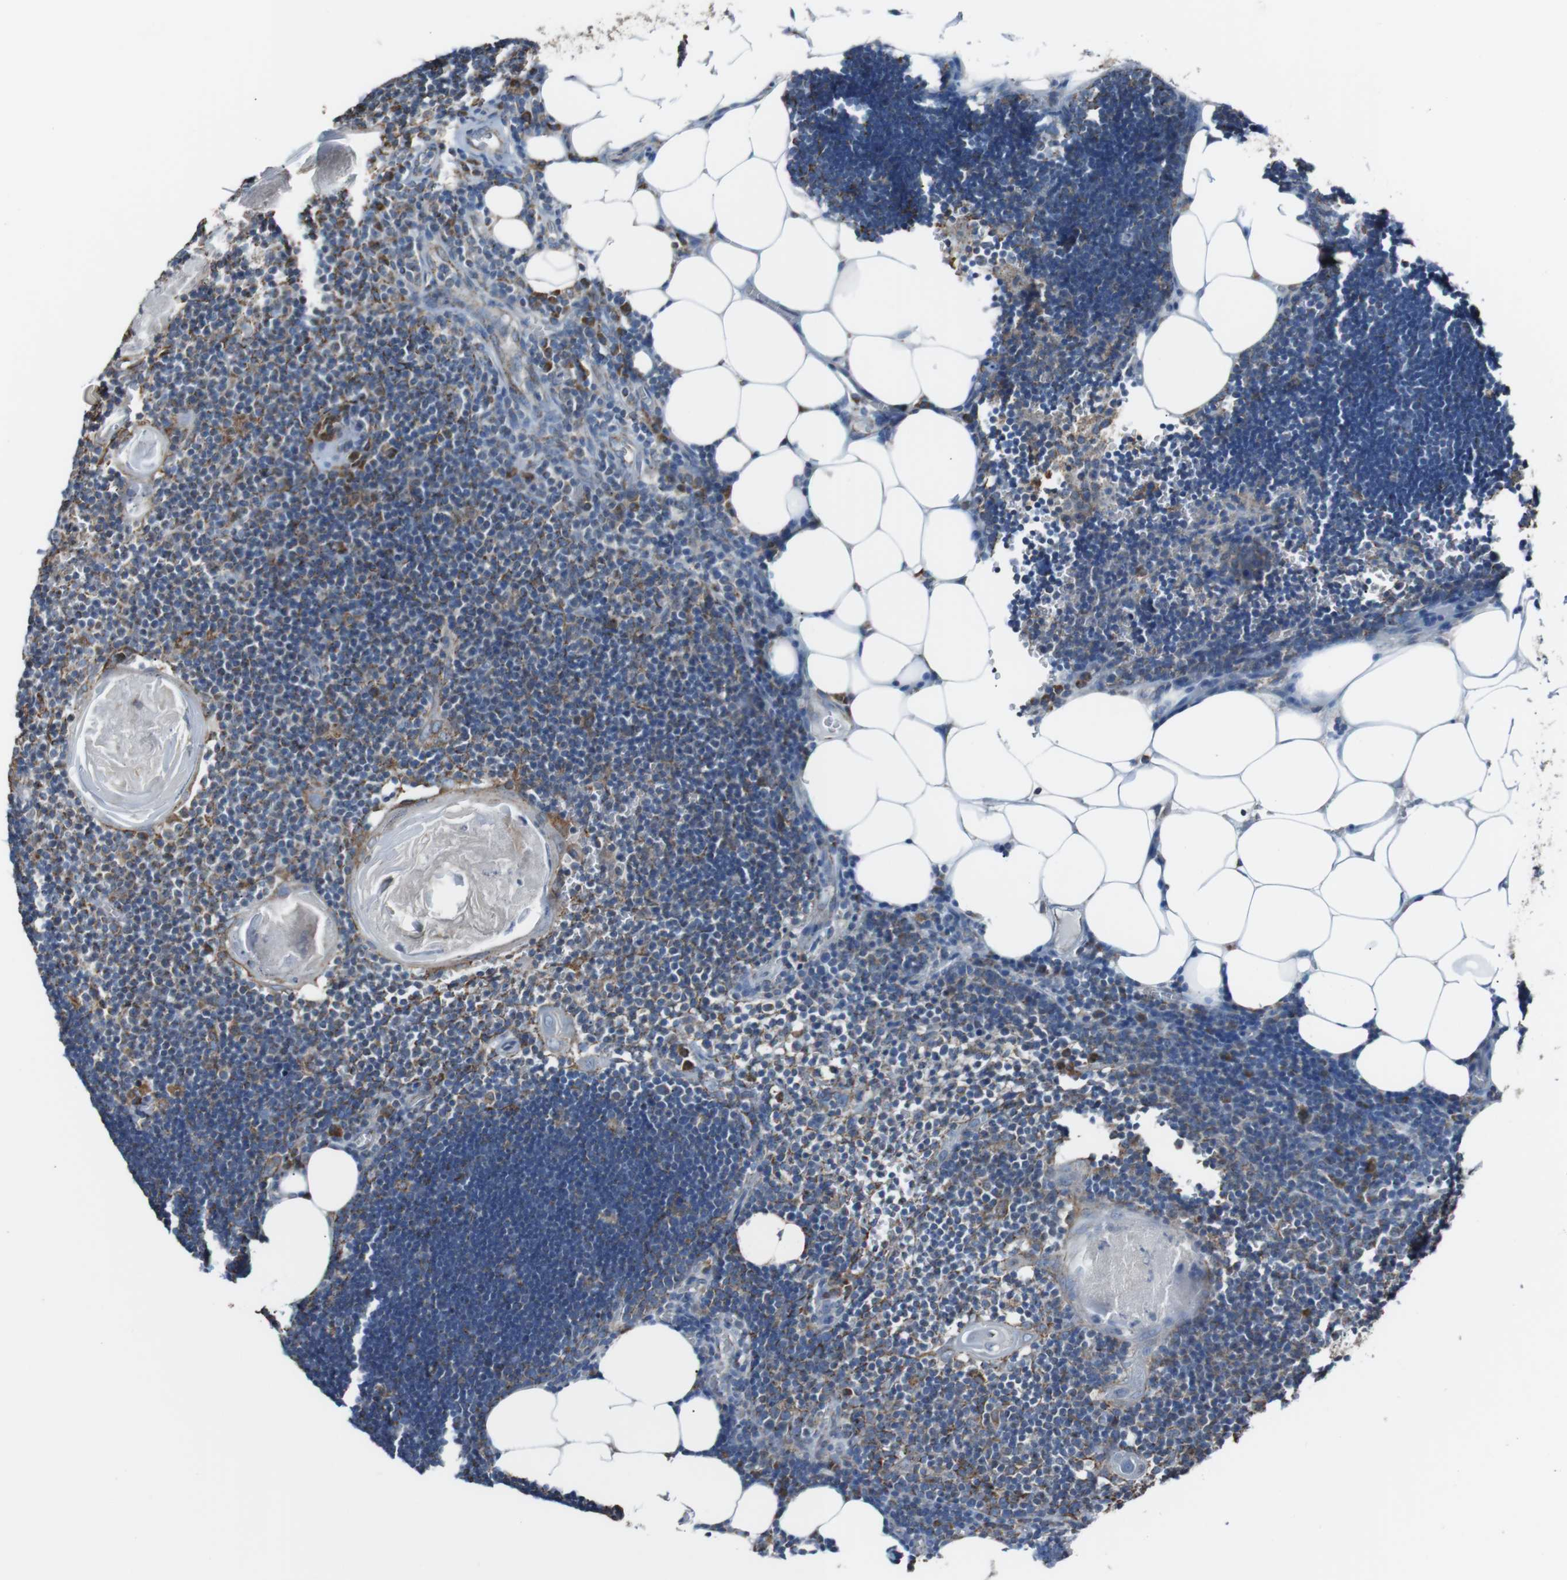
{"staining": {"intensity": "negative", "quantity": "none", "location": "none"}, "tissue": "lymph node", "cell_type": "Germinal center cells", "image_type": "normal", "snomed": [{"axis": "morphology", "description": "Normal tissue, NOS"}, {"axis": "topography", "description": "Lymph node"}], "caption": "The immunohistochemistry (IHC) photomicrograph has no significant positivity in germinal center cells of lymph node.", "gene": "CISD2", "patient": {"sex": "male", "age": 33}}